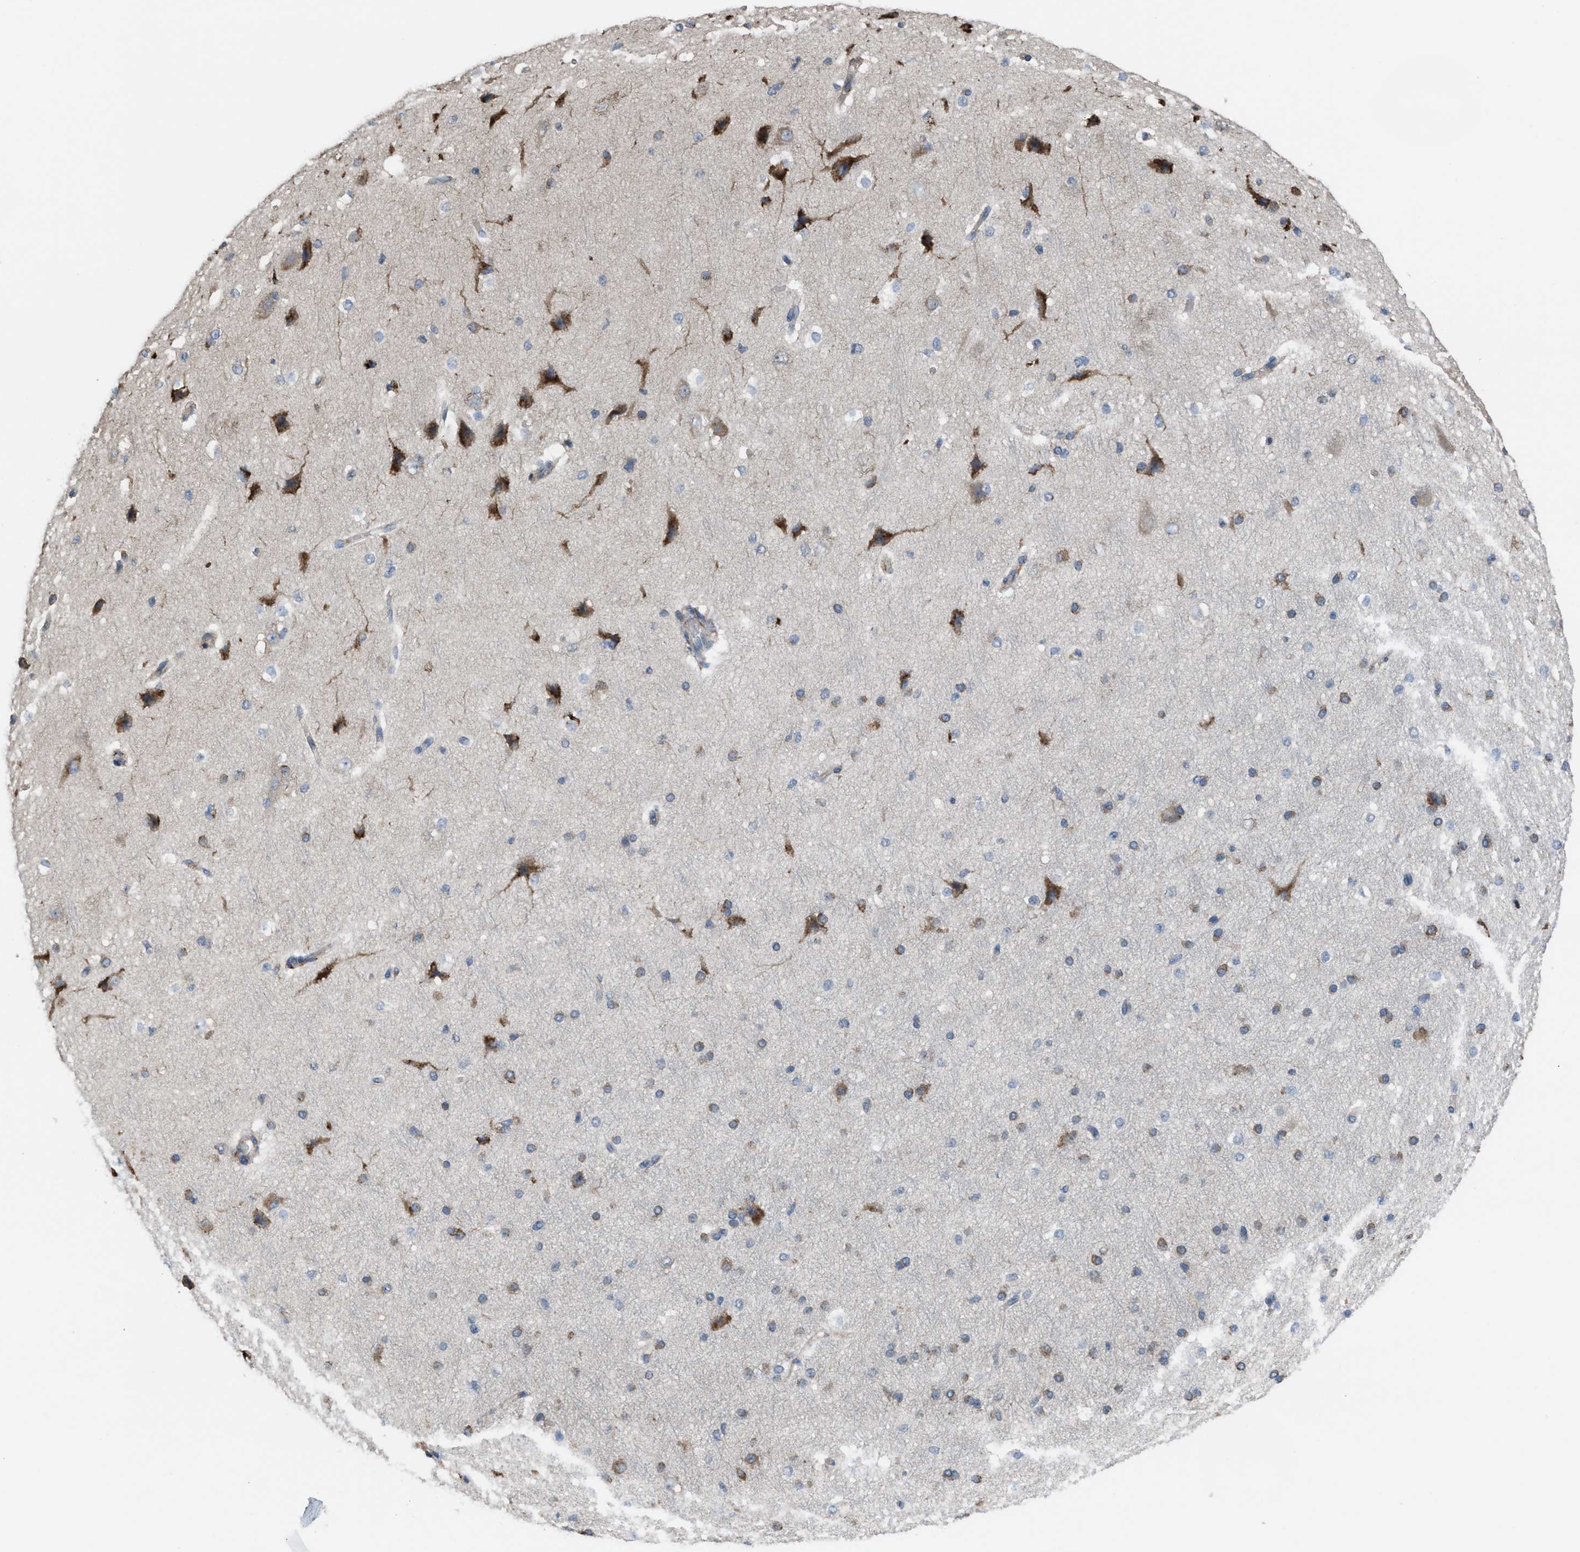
{"staining": {"intensity": "moderate", "quantity": ">75%", "location": "cytoplasmic/membranous"}, "tissue": "cerebral cortex", "cell_type": "Endothelial cells", "image_type": "normal", "snomed": [{"axis": "morphology", "description": "Normal tissue, NOS"}, {"axis": "morphology", "description": "Developmental malformation"}, {"axis": "topography", "description": "Cerebral cortex"}], "caption": "A medium amount of moderate cytoplasmic/membranous positivity is appreciated in about >75% of endothelial cells in normal cerebral cortex.", "gene": "PLAA", "patient": {"sex": "female", "age": 30}}